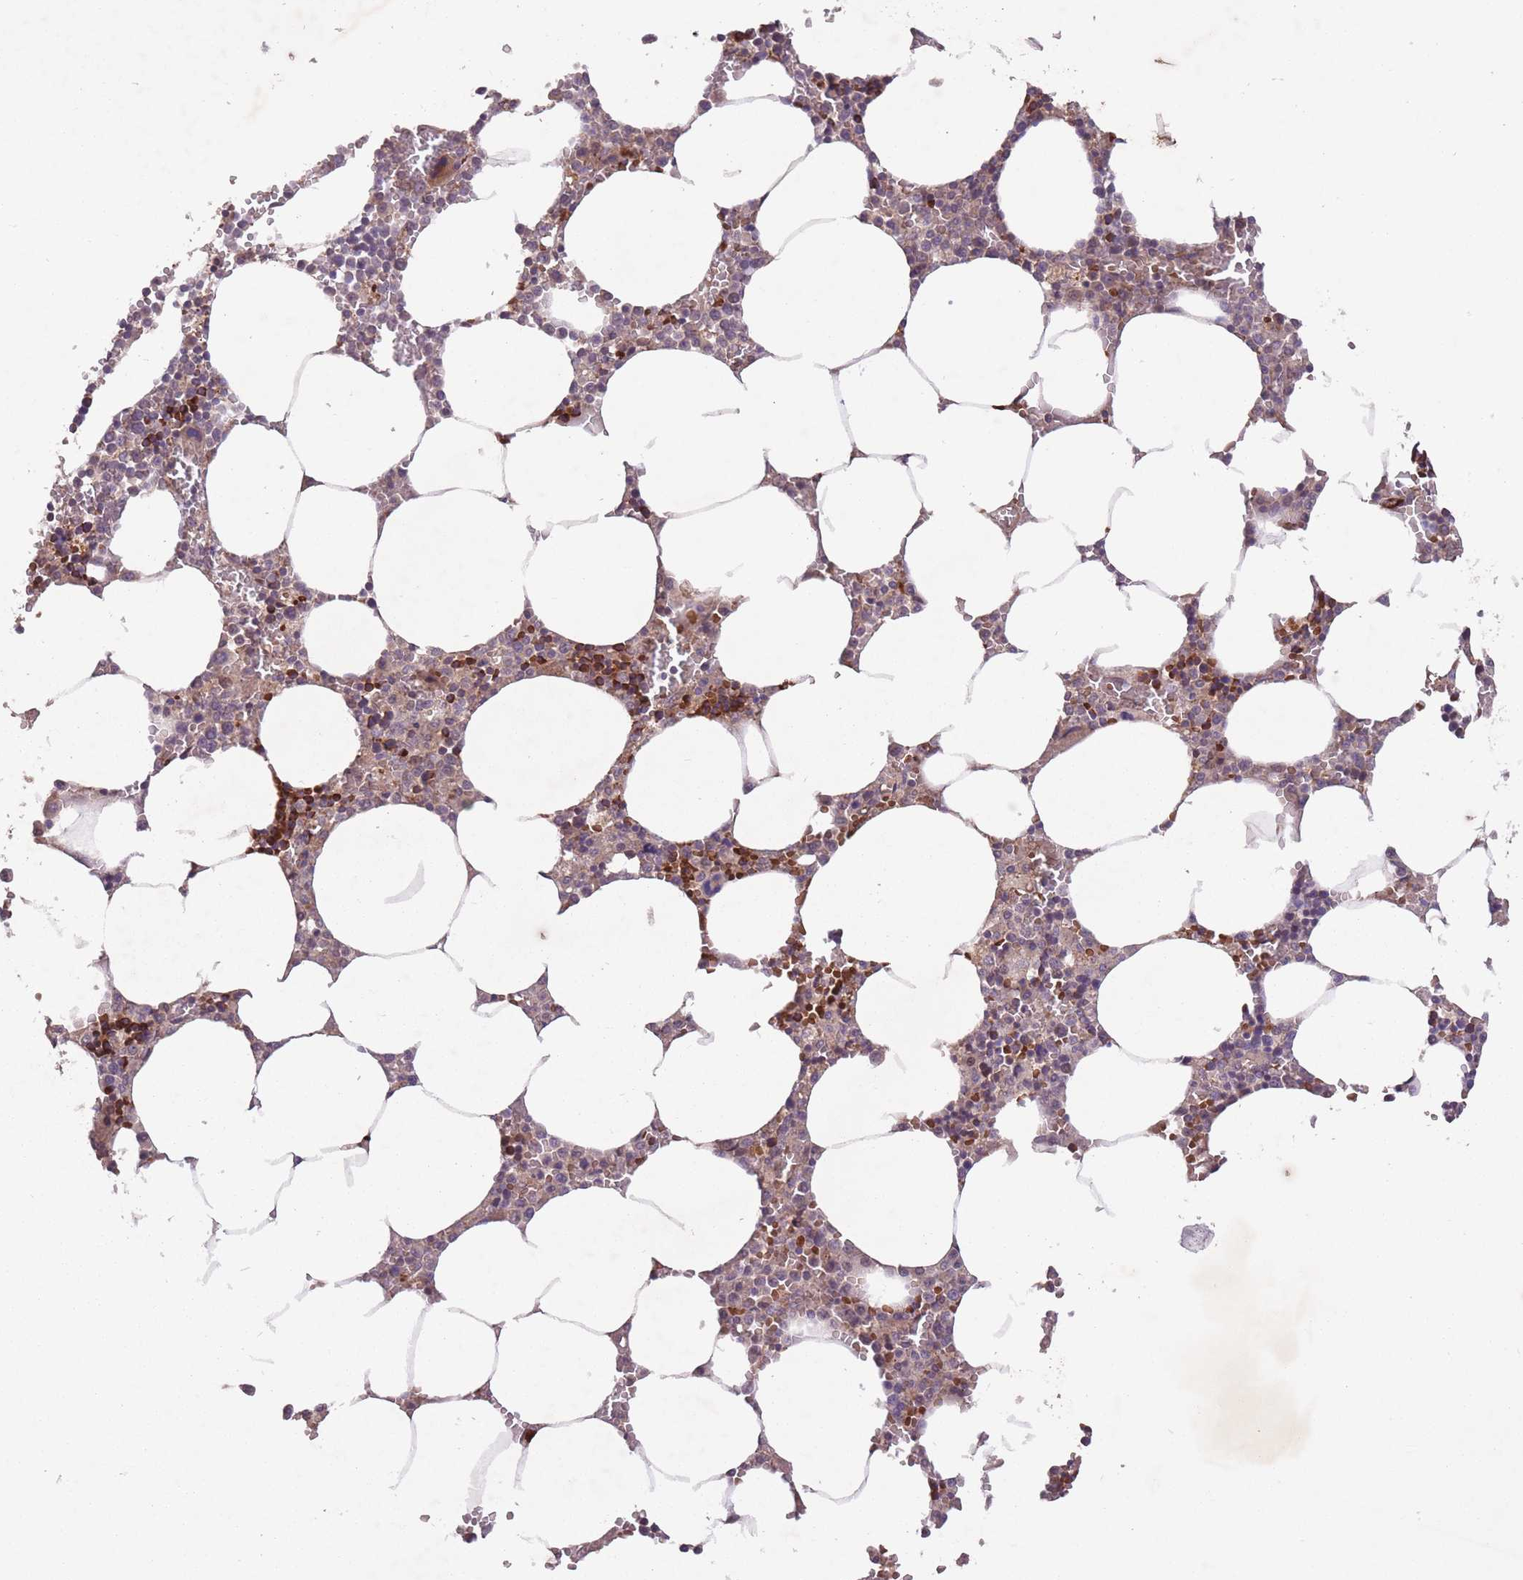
{"staining": {"intensity": "strong", "quantity": "<25%", "location": "cytoplasmic/membranous"}, "tissue": "bone marrow", "cell_type": "Hematopoietic cells", "image_type": "normal", "snomed": [{"axis": "morphology", "description": "Normal tissue, NOS"}, {"axis": "topography", "description": "Bone marrow"}], "caption": "The micrograph demonstrates staining of benign bone marrow, revealing strong cytoplasmic/membranous protein expression (brown color) within hematopoietic cells.", "gene": "SECTM1", "patient": {"sex": "male", "age": 70}}